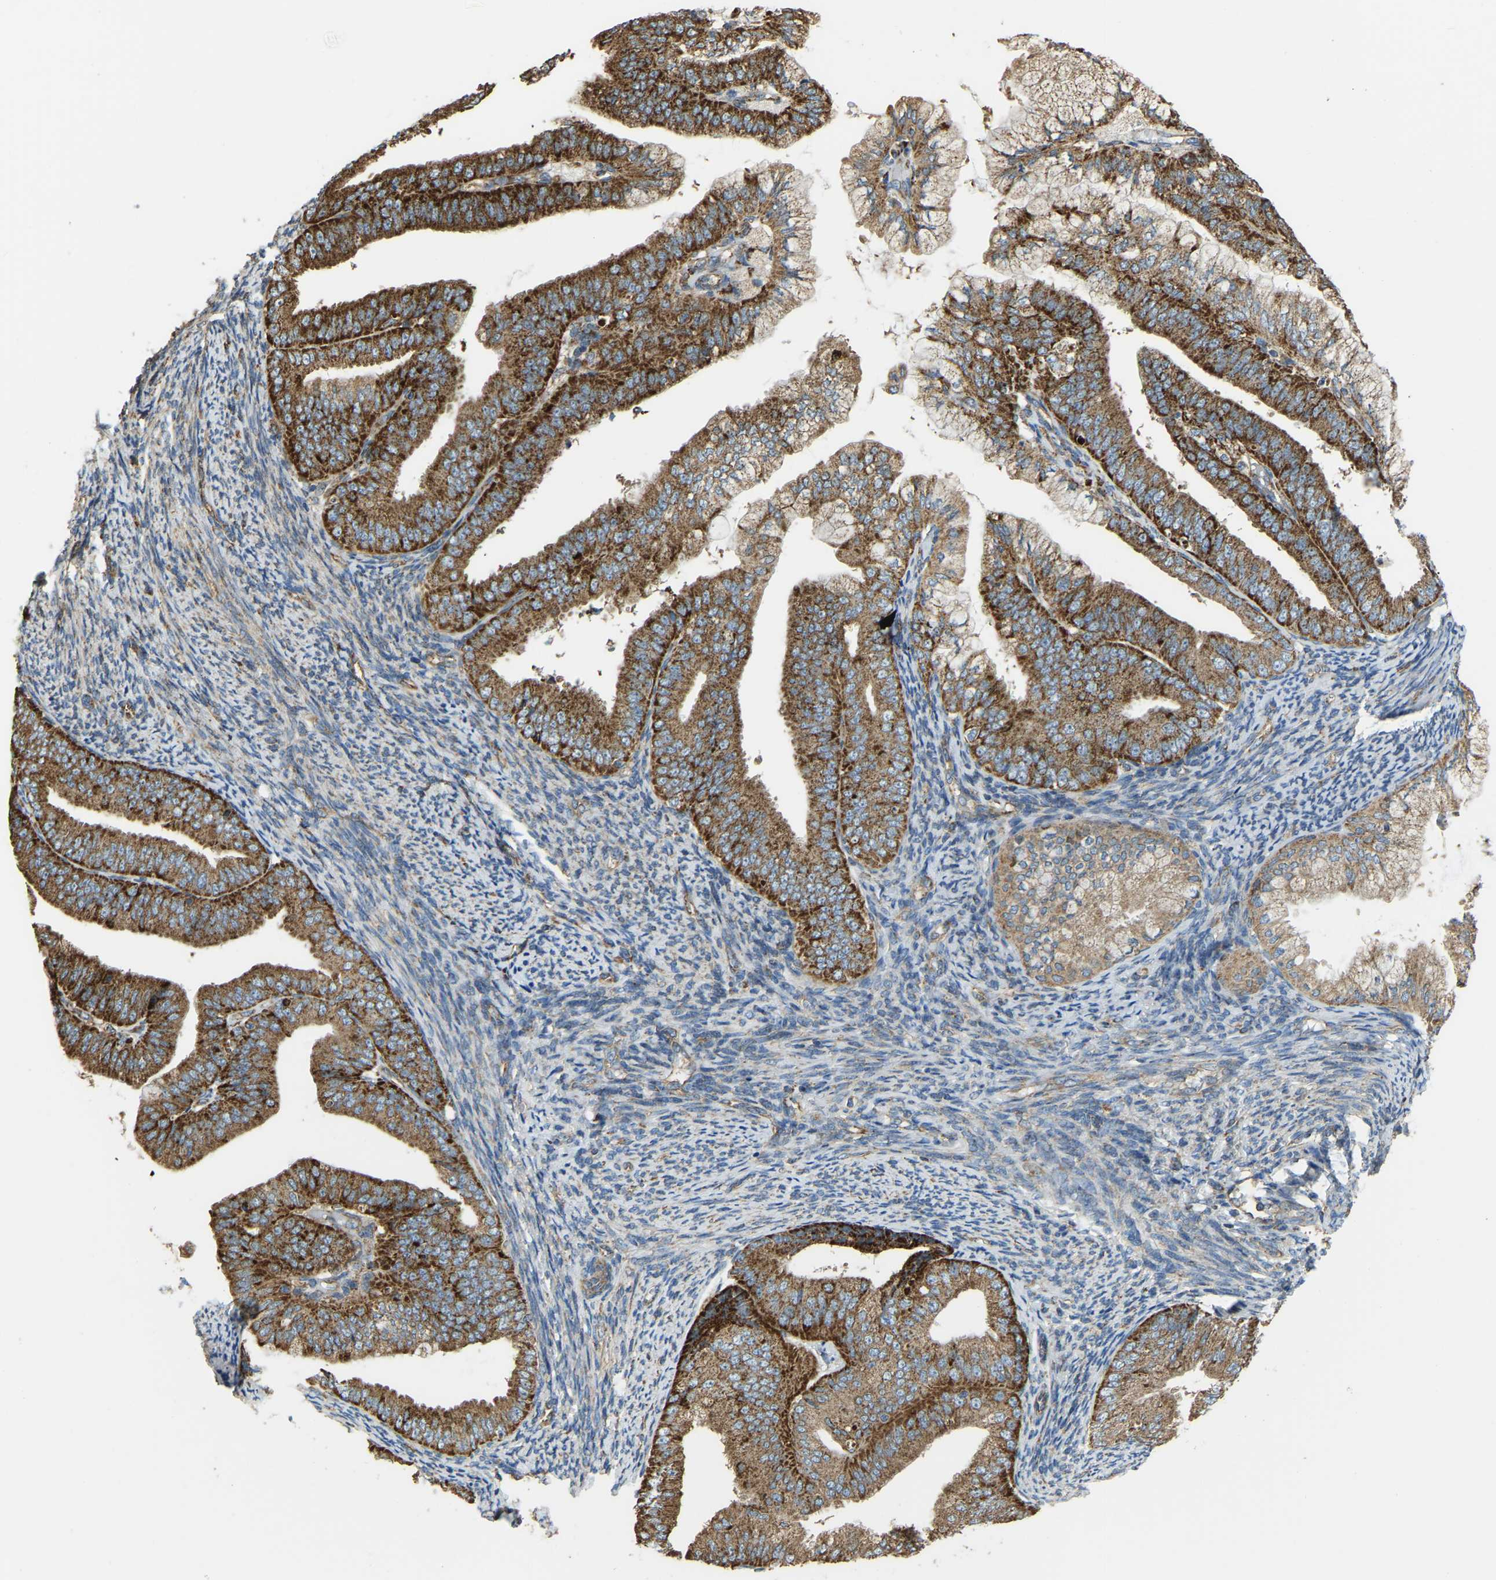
{"staining": {"intensity": "strong", "quantity": ">75%", "location": "cytoplasmic/membranous"}, "tissue": "endometrial cancer", "cell_type": "Tumor cells", "image_type": "cancer", "snomed": [{"axis": "morphology", "description": "Adenocarcinoma, NOS"}, {"axis": "topography", "description": "Endometrium"}], "caption": "Immunohistochemical staining of human endometrial cancer reveals high levels of strong cytoplasmic/membranous staining in about >75% of tumor cells. (brown staining indicates protein expression, while blue staining denotes nuclei).", "gene": "PSMD7", "patient": {"sex": "female", "age": 63}}